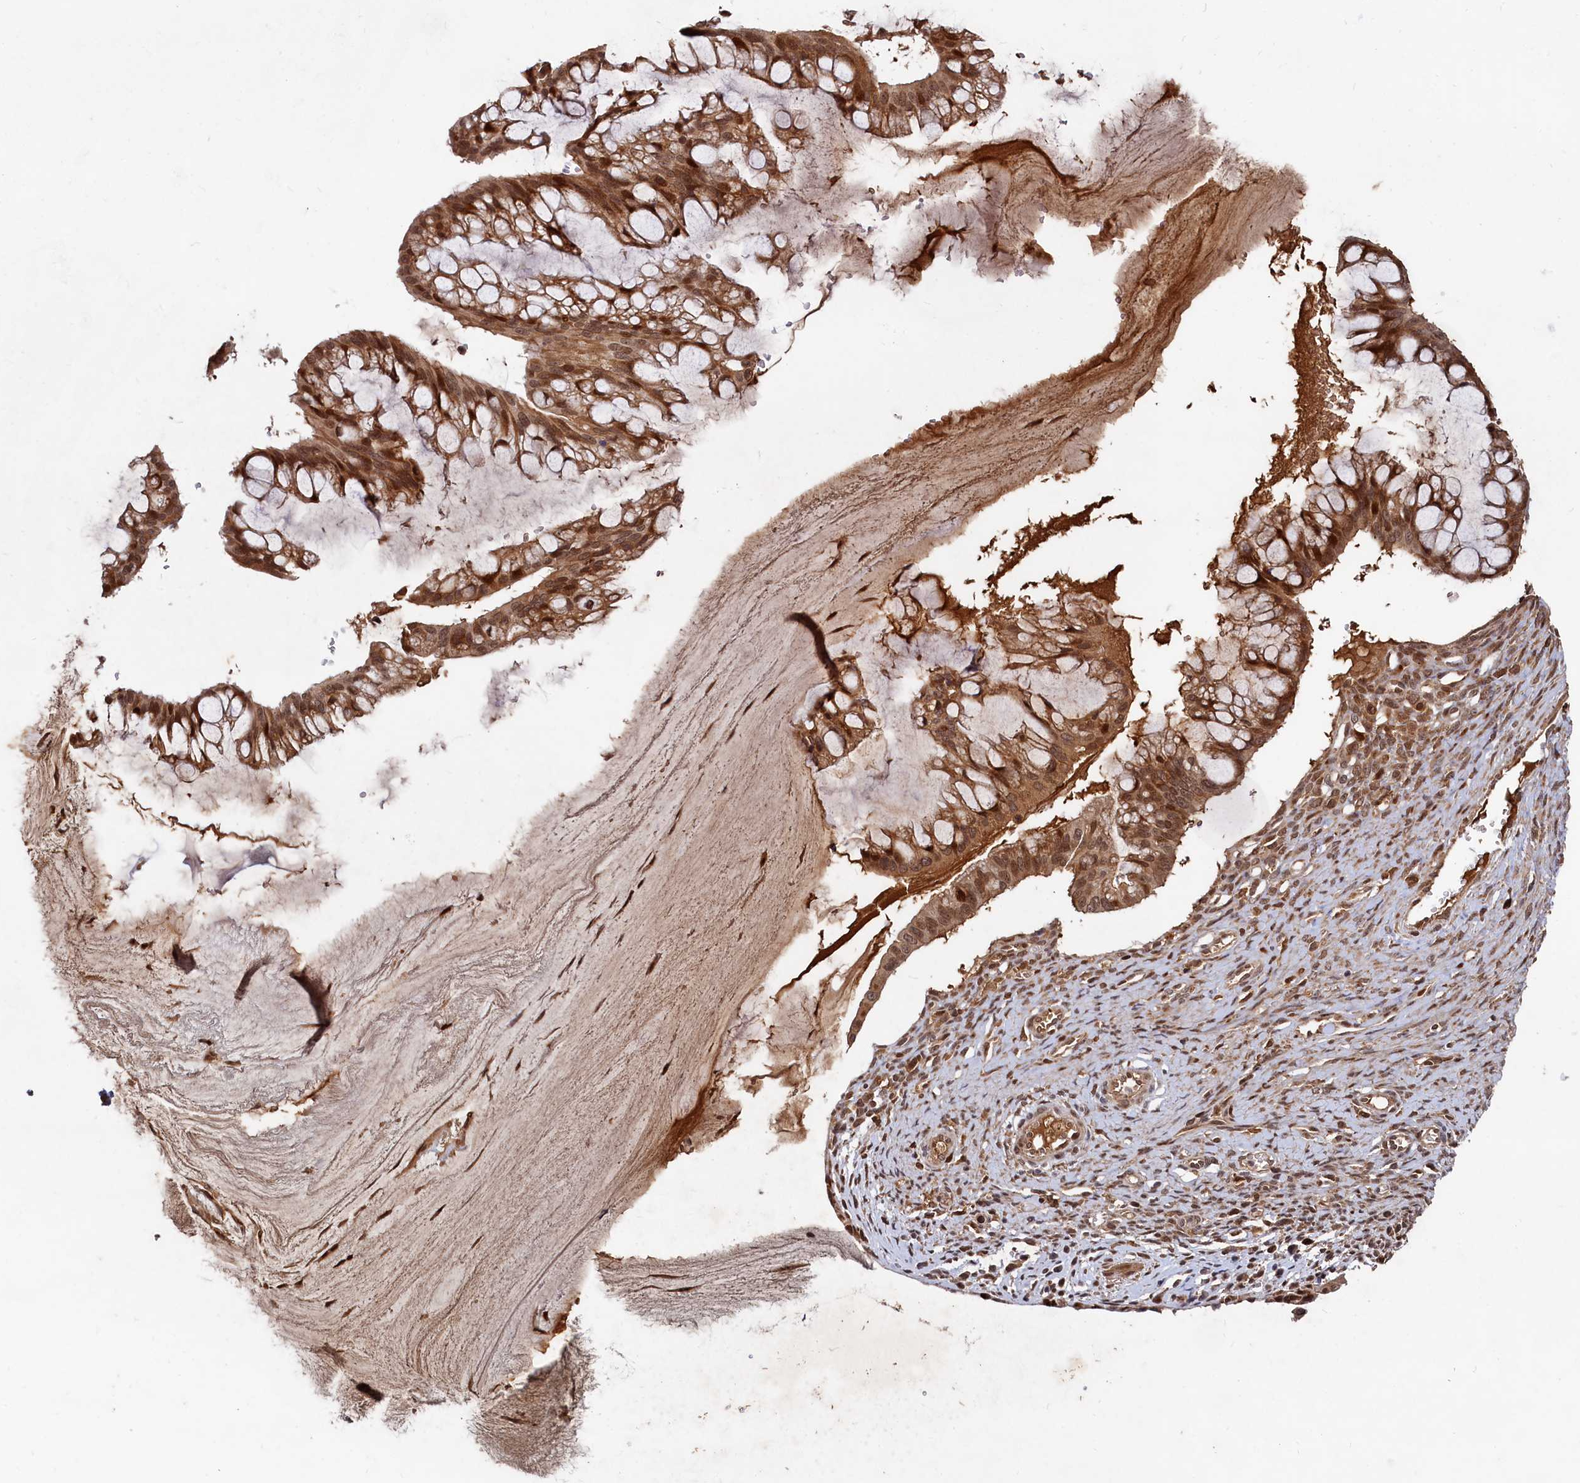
{"staining": {"intensity": "moderate", "quantity": ">75%", "location": "cytoplasmic/membranous,nuclear"}, "tissue": "ovarian cancer", "cell_type": "Tumor cells", "image_type": "cancer", "snomed": [{"axis": "morphology", "description": "Cystadenocarcinoma, mucinous, NOS"}, {"axis": "topography", "description": "Ovary"}], "caption": "Immunohistochemistry (IHC) photomicrograph of neoplastic tissue: mucinous cystadenocarcinoma (ovarian) stained using immunohistochemistry (IHC) displays medium levels of moderate protein expression localized specifically in the cytoplasmic/membranous and nuclear of tumor cells, appearing as a cytoplasmic/membranous and nuclear brown color.", "gene": "TRAPPC4", "patient": {"sex": "female", "age": 73}}